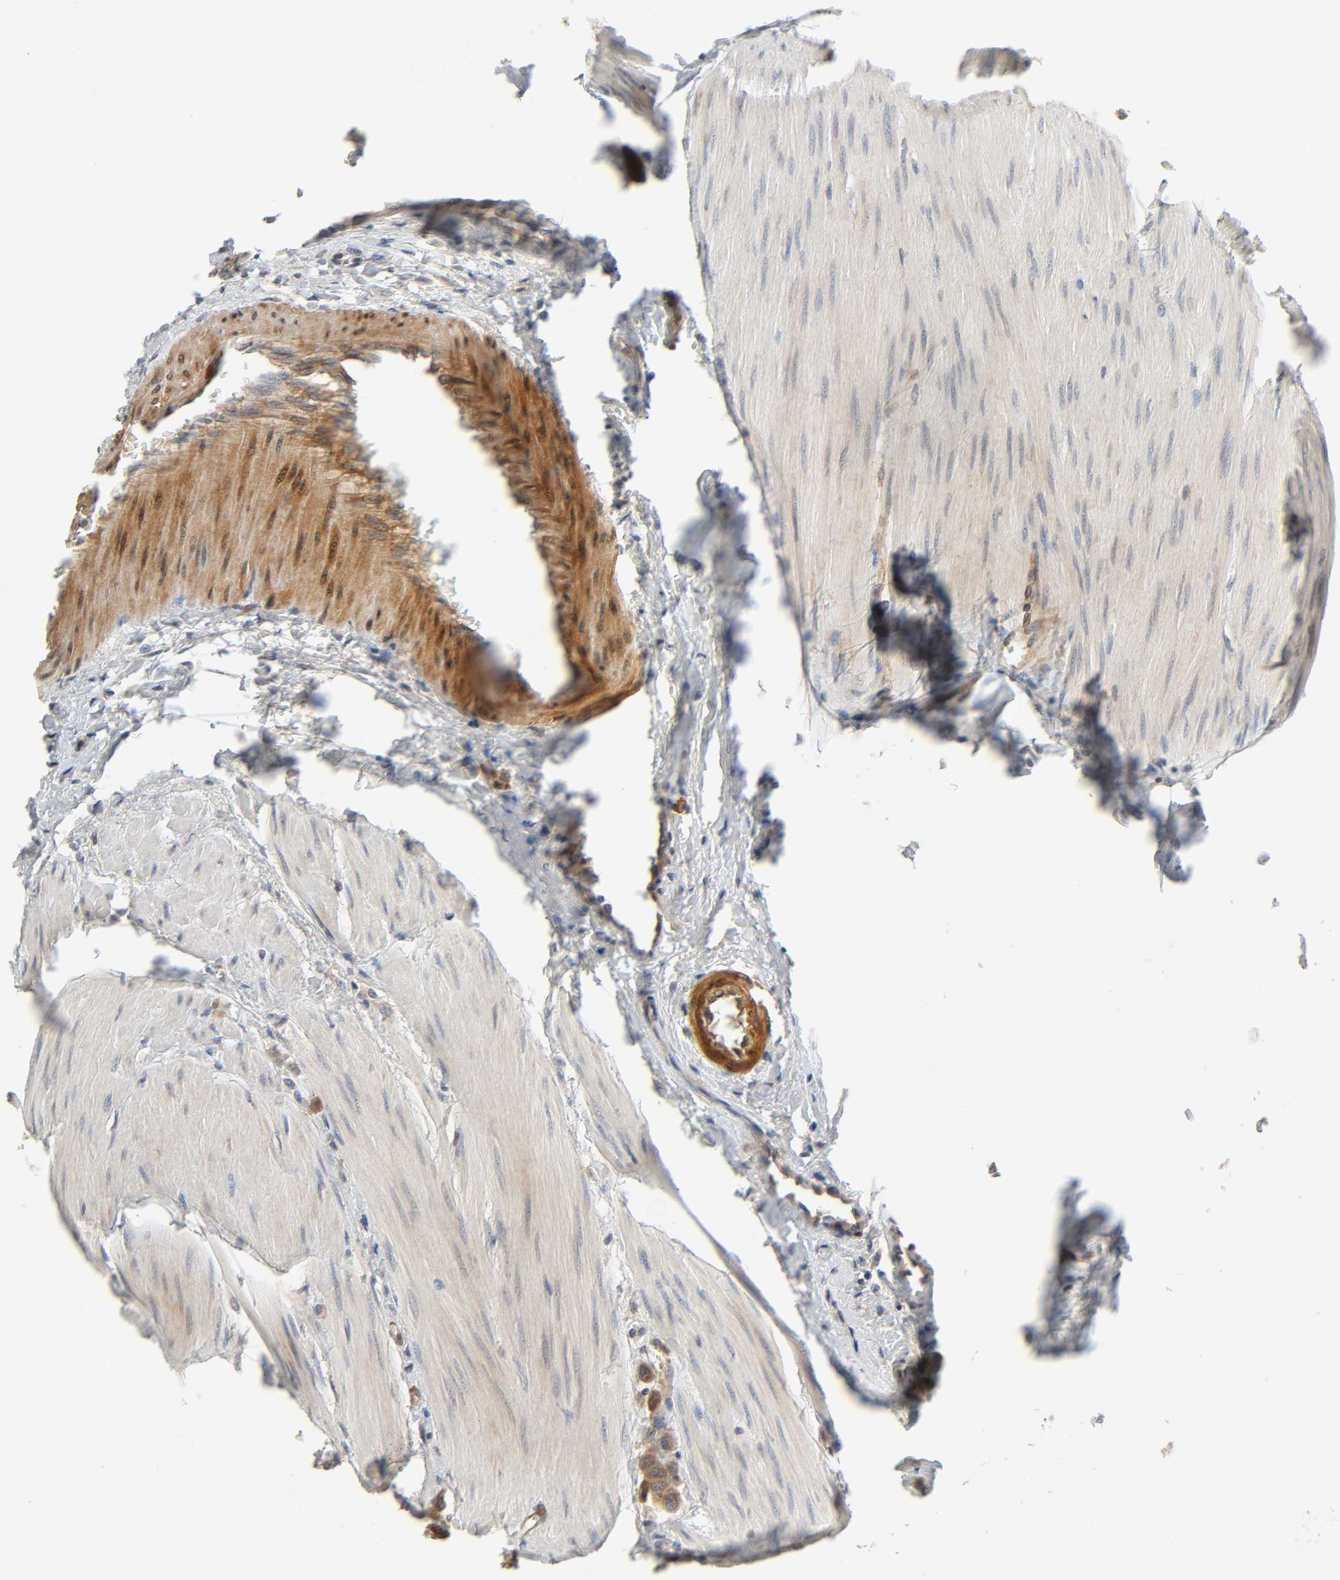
{"staining": {"intensity": "strong", "quantity": "25%-75%", "location": "cytoplasmic/membranous"}, "tissue": "urothelial cancer", "cell_type": "Tumor cells", "image_type": "cancer", "snomed": [{"axis": "morphology", "description": "Urothelial carcinoma, High grade"}, {"axis": "topography", "description": "Urinary bladder"}], "caption": "A high-resolution micrograph shows immunohistochemistry staining of urothelial cancer, which reveals strong cytoplasmic/membranous staining in about 25%-75% of tumor cells.", "gene": "PTK2", "patient": {"sex": "male", "age": 50}}